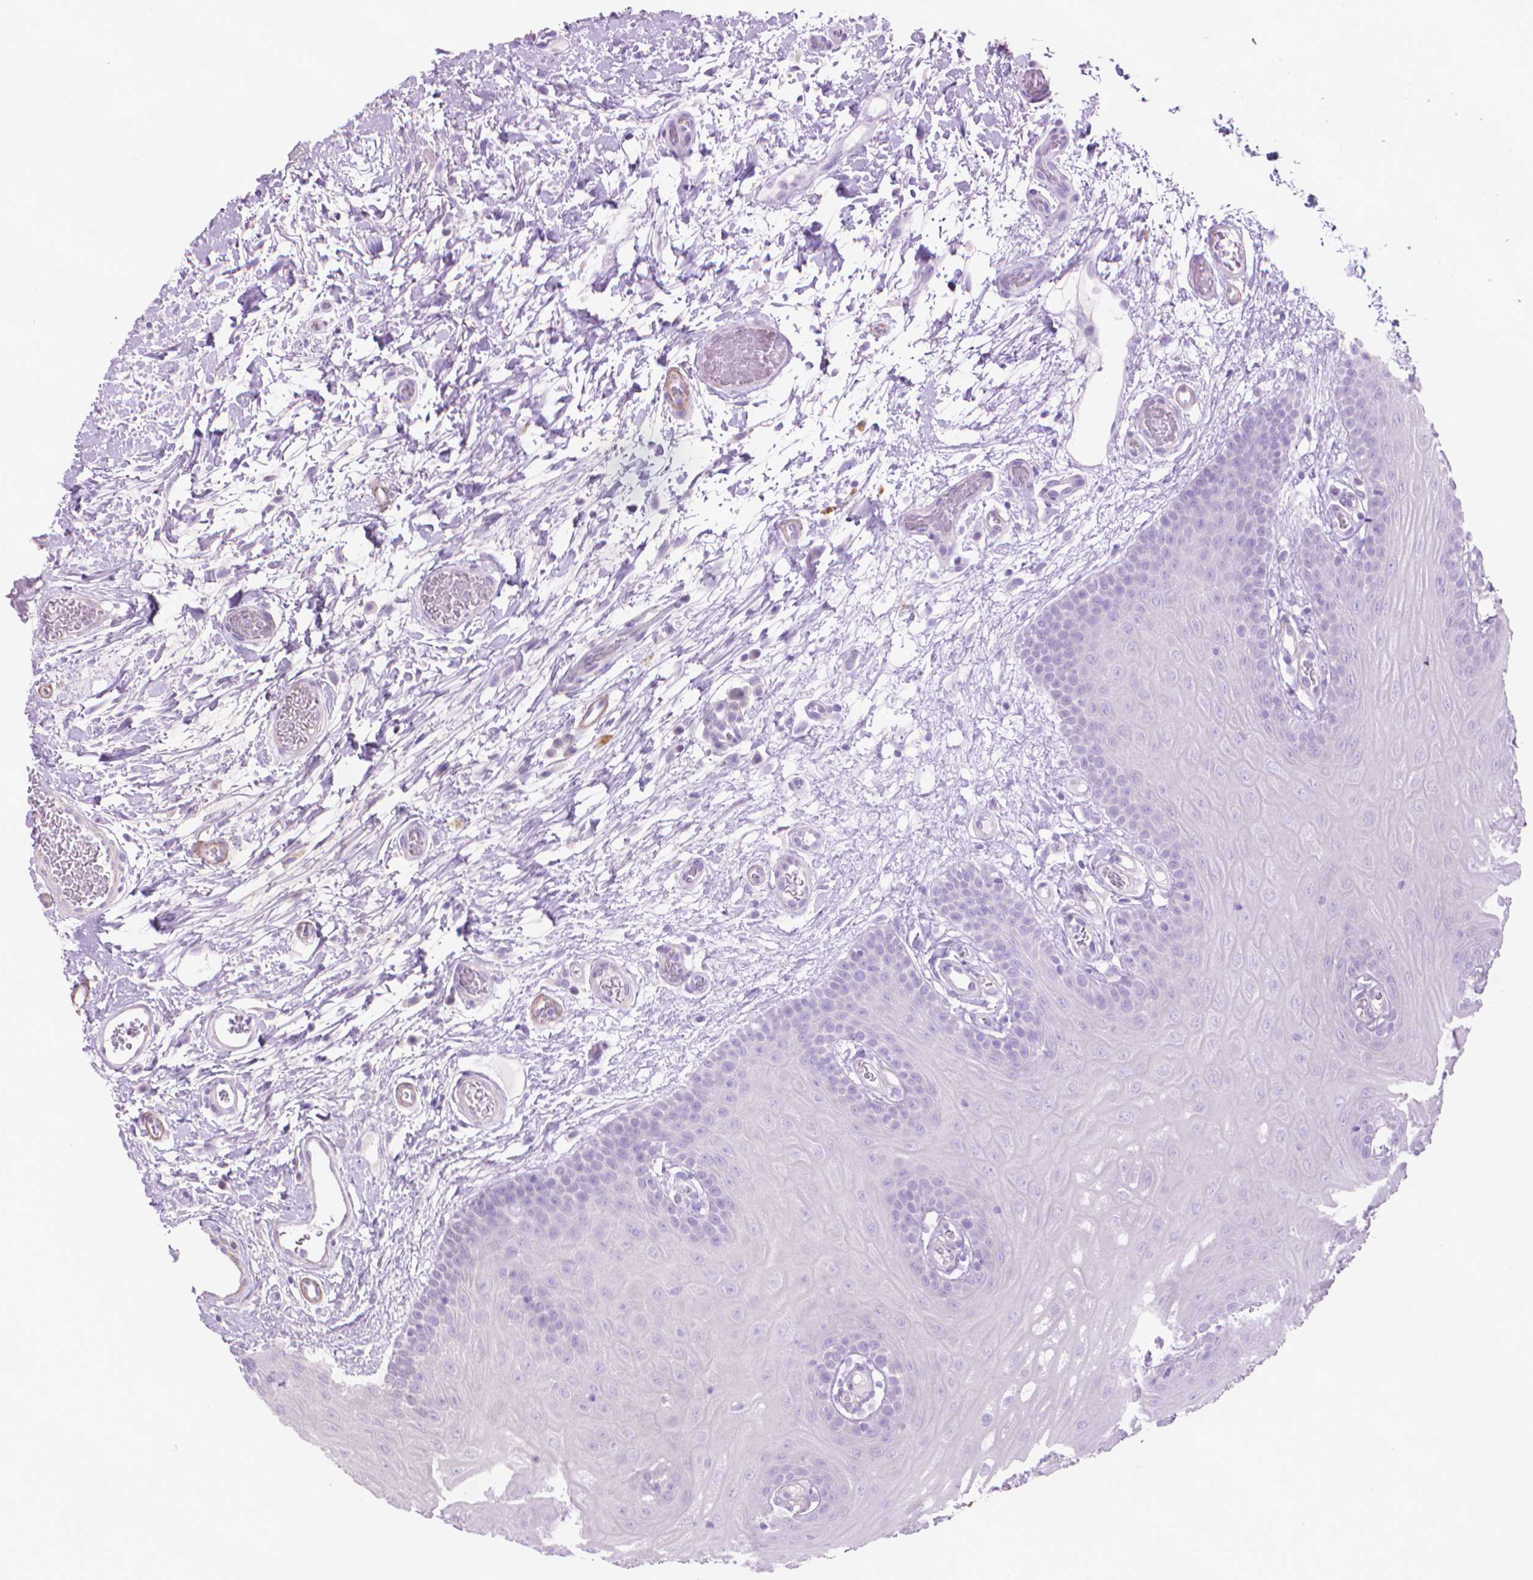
{"staining": {"intensity": "negative", "quantity": "none", "location": "none"}, "tissue": "oral mucosa", "cell_type": "Squamous epithelial cells", "image_type": "normal", "snomed": [{"axis": "morphology", "description": "Normal tissue, NOS"}, {"axis": "morphology", "description": "Squamous cell carcinoma, NOS"}, {"axis": "topography", "description": "Oral tissue"}, {"axis": "topography", "description": "Head-Neck"}], "caption": "A high-resolution photomicrograph shows immunohistochemistry (IHC) staining of normal oral mucosa, which demonstrates no significant expression in squamous epithelial cells.", "gene": "AQP10", "patient": {"sex": "male", "age": 78}}